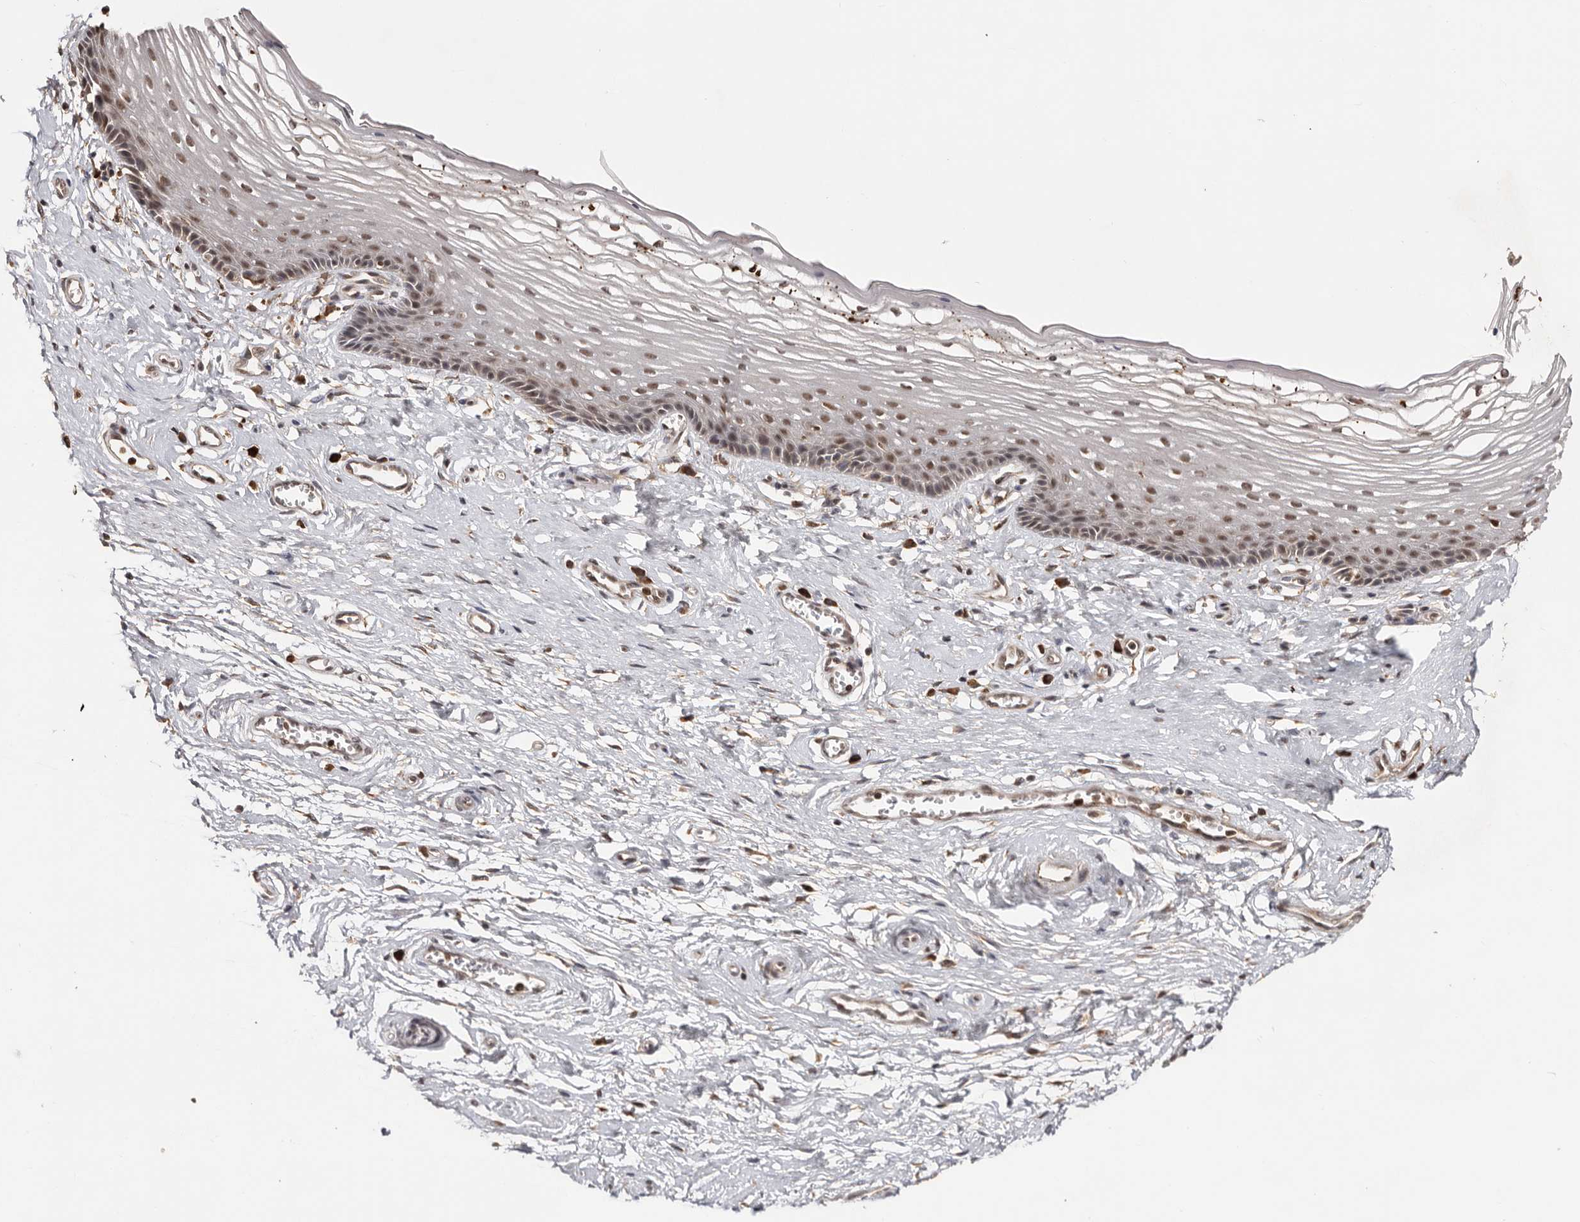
{"staining": {"intensity": "moderate", "quantity": ">75%", "location": "nuclear"}, "tissue": "vagina", "cell_type": "Squamous epithelial cells", "image_type": "normal", "snomed": [{"axis": "morphology", "description": "Normal tissue, NOS"}, {"axis": "topography", "description": "Vagina"}], "caption": "Vagina was stained to show a protein in brown. There is medium levels of moderate nuclear expression in about >75% of squamous epithelial cells. Immunohistochemistry (ihc) stains the protein of interest in brown and the nuclei are stained blue.", "gene": "ZNF83", "patient": {"sex": "female", "age": 46}}